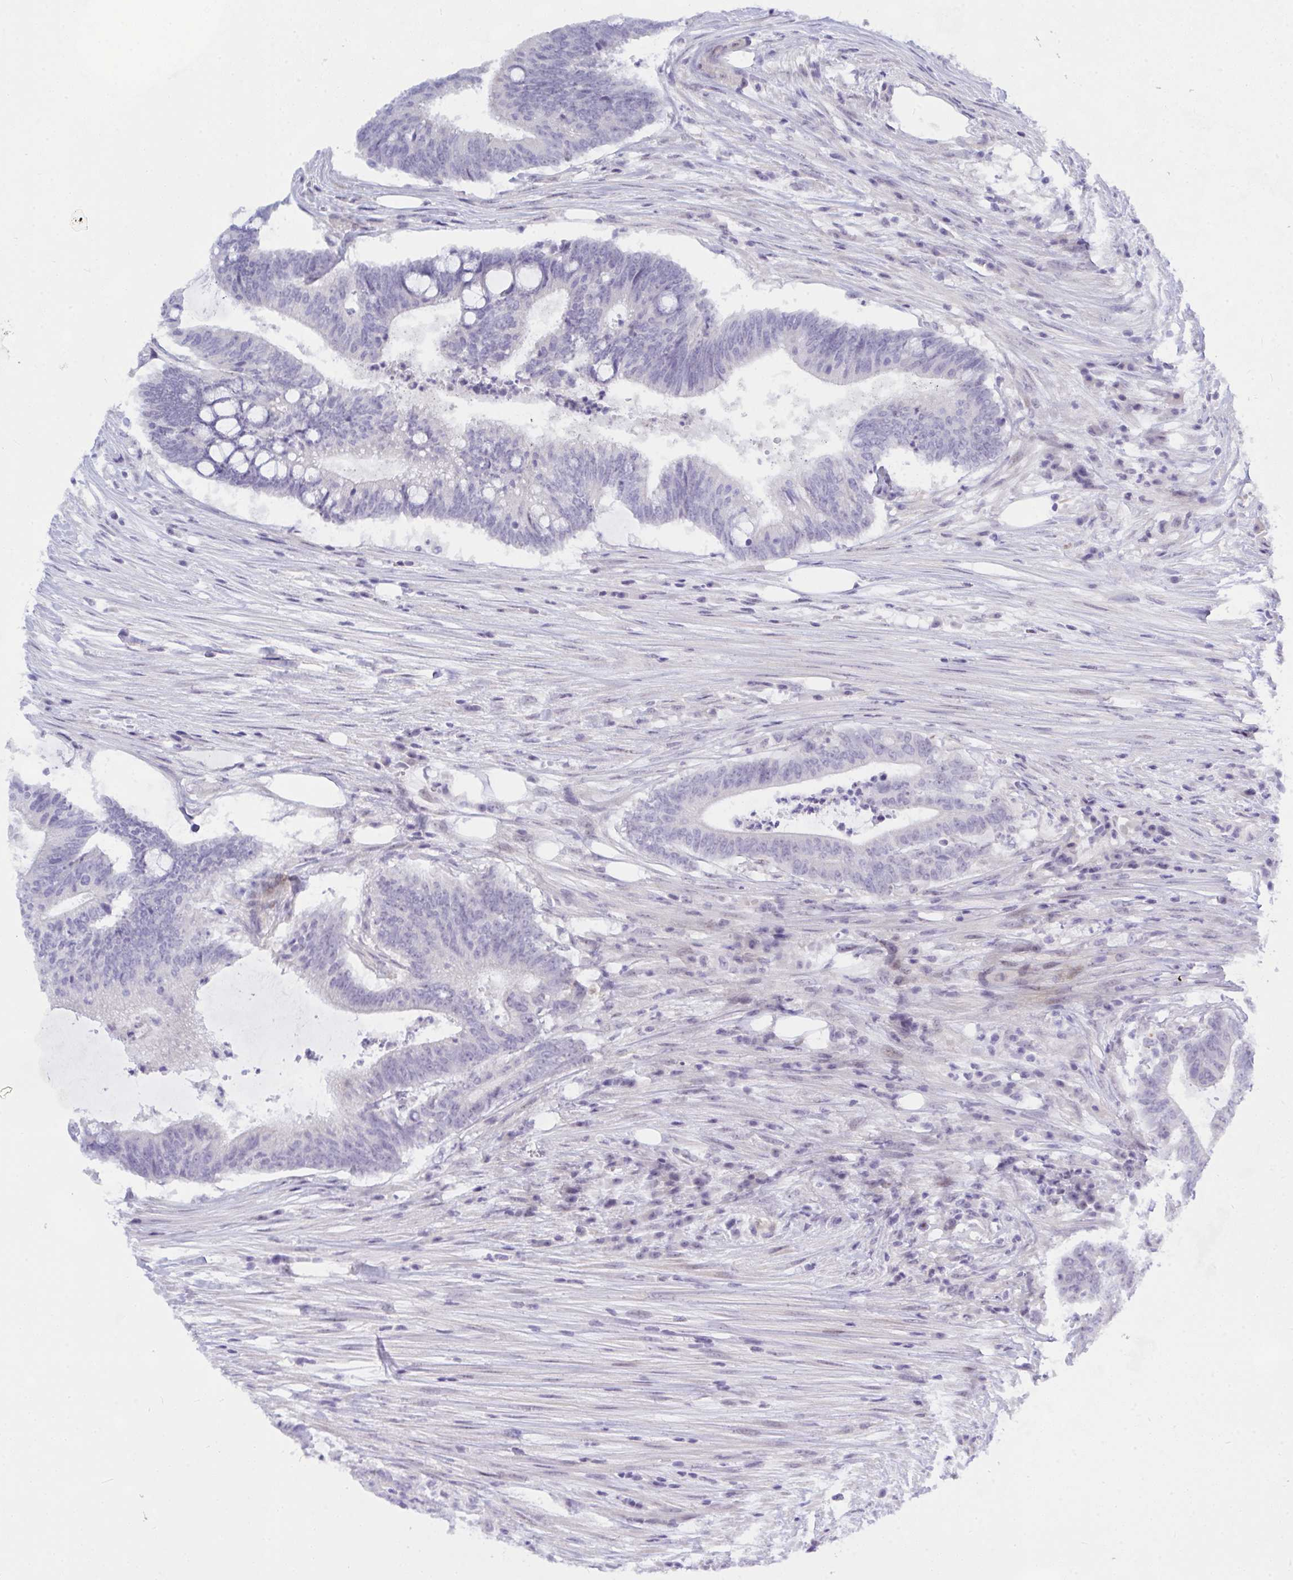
{"staining": {"intensity": "negative", "quantity": "none", "location": "none"}, "tissue": "colorectal cancer", "cell_type": "Tumor cells", "image_type": "cancer", "snomed": [{"axis": "morphology", "description": "Adenocarcinoma, NOS"}, {"axis": "topography", "description": "Colon"}], "caption": "Immunohistochemistry (IHC) of colorectal adenocarcinoma exhibits no staining in tumor cells. (Brightfield microscopy of DAB immunohistochemistry at high magnification).", "gene": "NFXL1", "patient": {"sex": "female", "age": 43}}